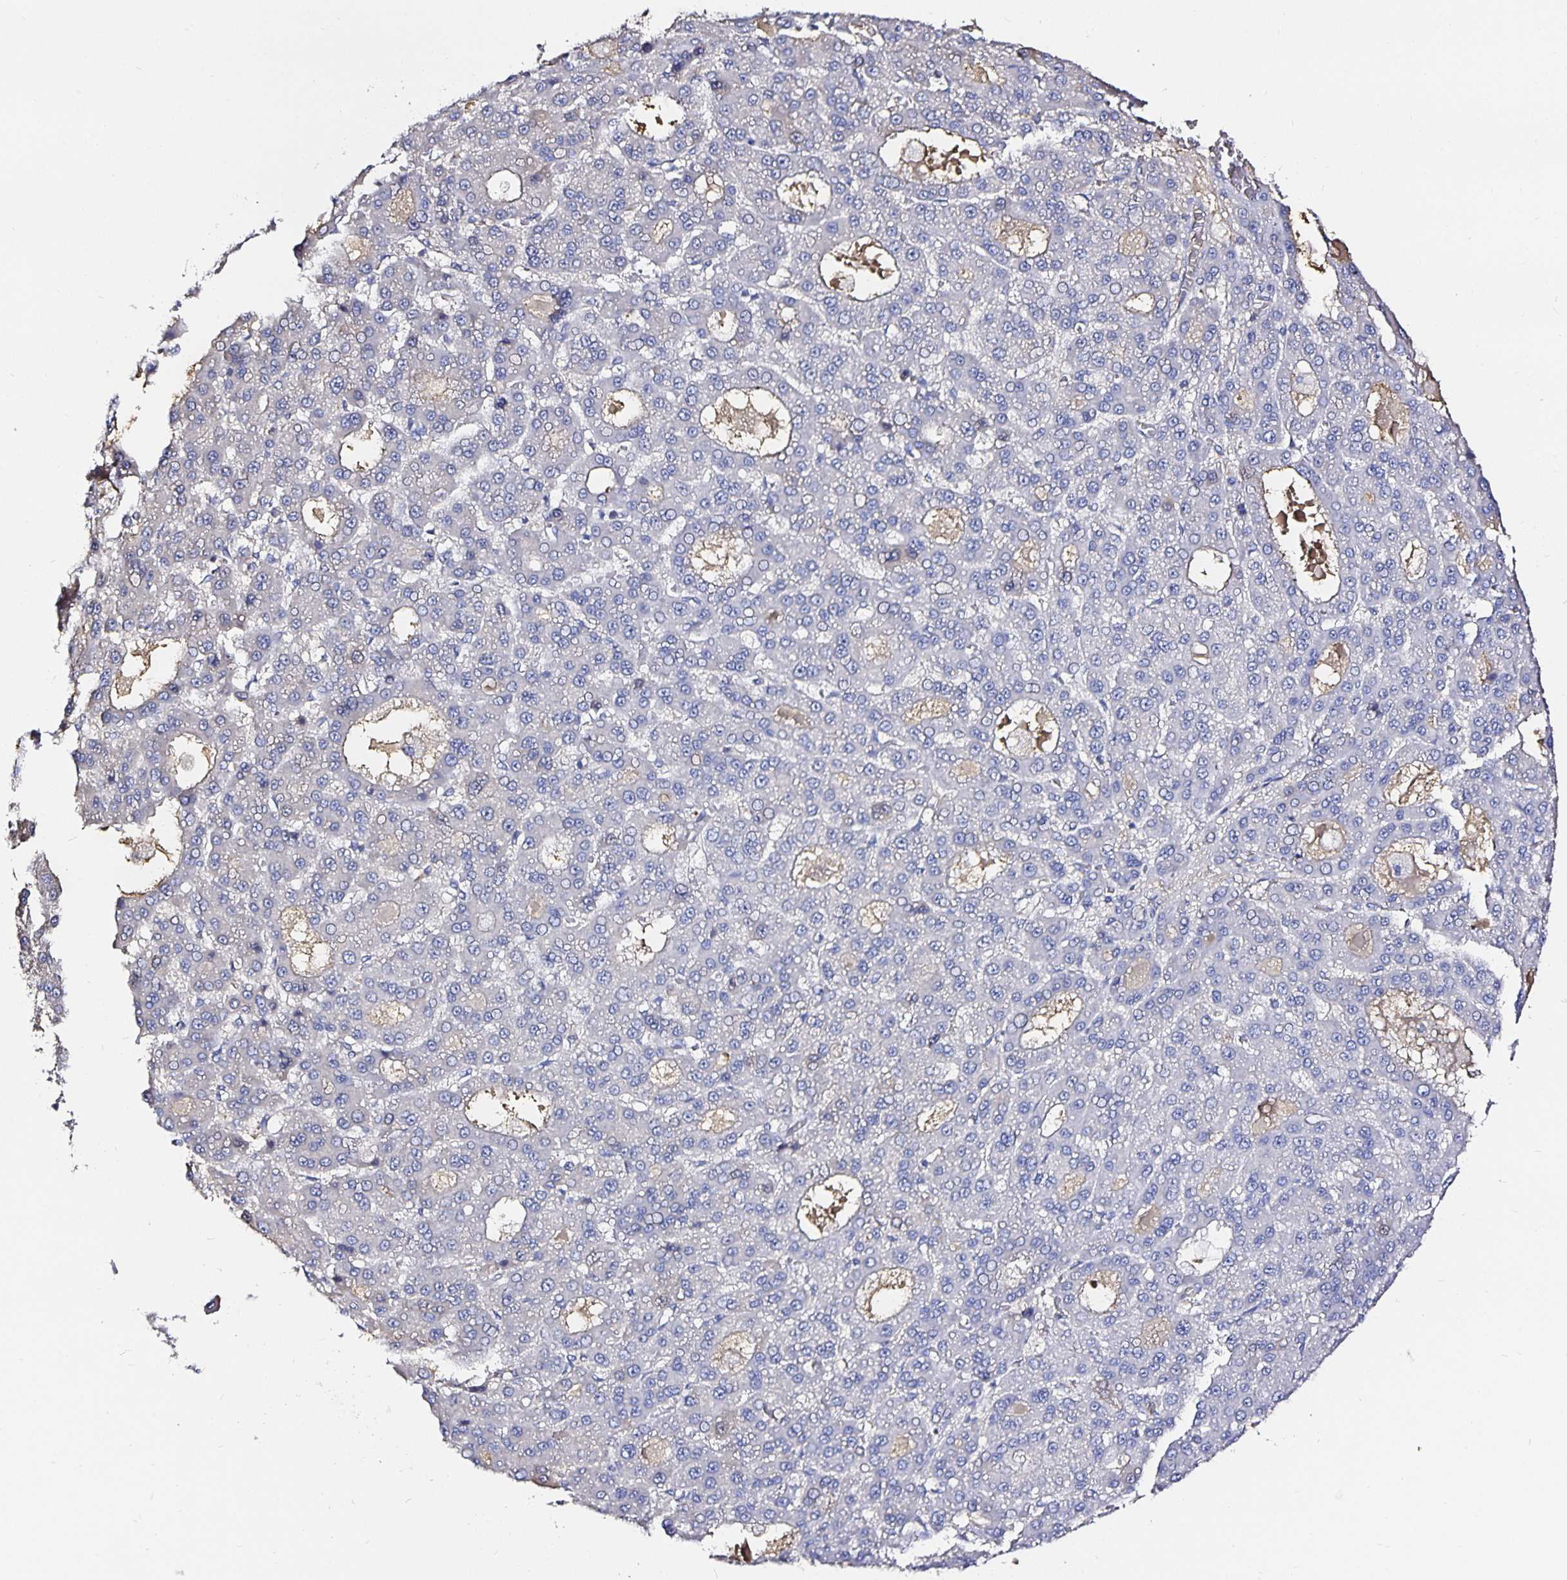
{"staining": {"intensity": "negative", "quantity": "none", "location": "none"}, "tissue": "liver cancer", "cell_type": "Tumor cells", "image_type": "cancer", "snomed": [{"axis": "morphology", "description": "Carcinoma, Hepatocellular, NOS"}, {"axis": "topography", "description": "Liver"}], "caption": "This is an IHC image of liver cancer. There is no staining in tumor cells.", "gene": "TTR", "patient": {"sex": "male", "age": 70}}